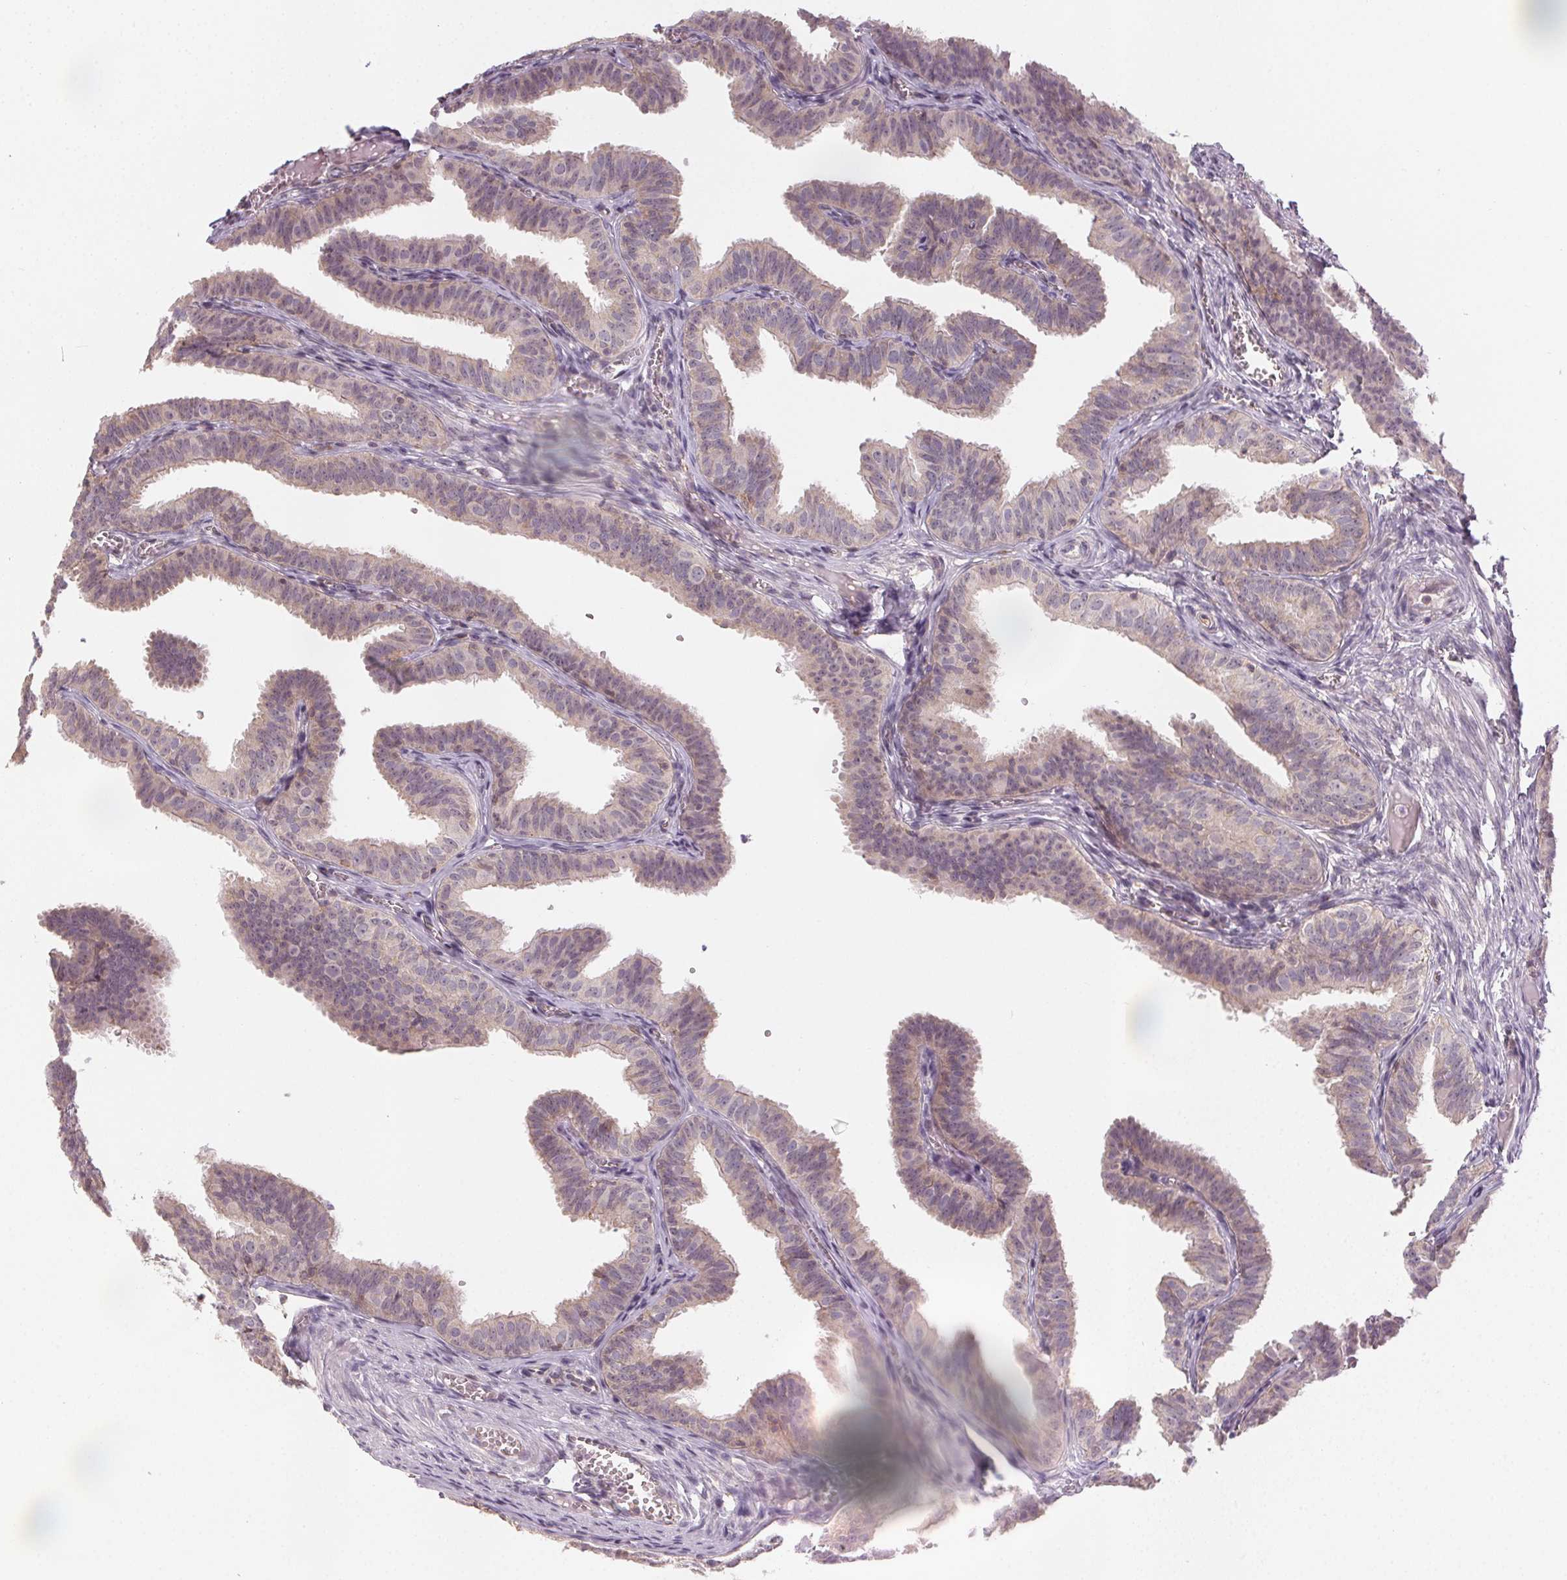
{"staining": {"intensity": "weak", "quantity": "<25%", "location": "cytoplasmic/membranous"}, "tissue": "fallopian tube", "cell_type": "Glandular cells", "image_type": "normal", "snomed": [{"axis": "morphology", "description": "Normal tissue, NOS"}, {"axis": "topography", "description": "Fallopian tube"}], "caption": "Glandular cells show no significant protein expression in unremarkable fallopian tube. The staining was performed using DAB (3,3'-diaminobenzidine) to visualize the protein expression in brown, while the nuclei were stained in blue with hematoxylin (Magnification: 20x).", "gene": "NCOA4", "patient": {"sex": "female", "age": 25}}